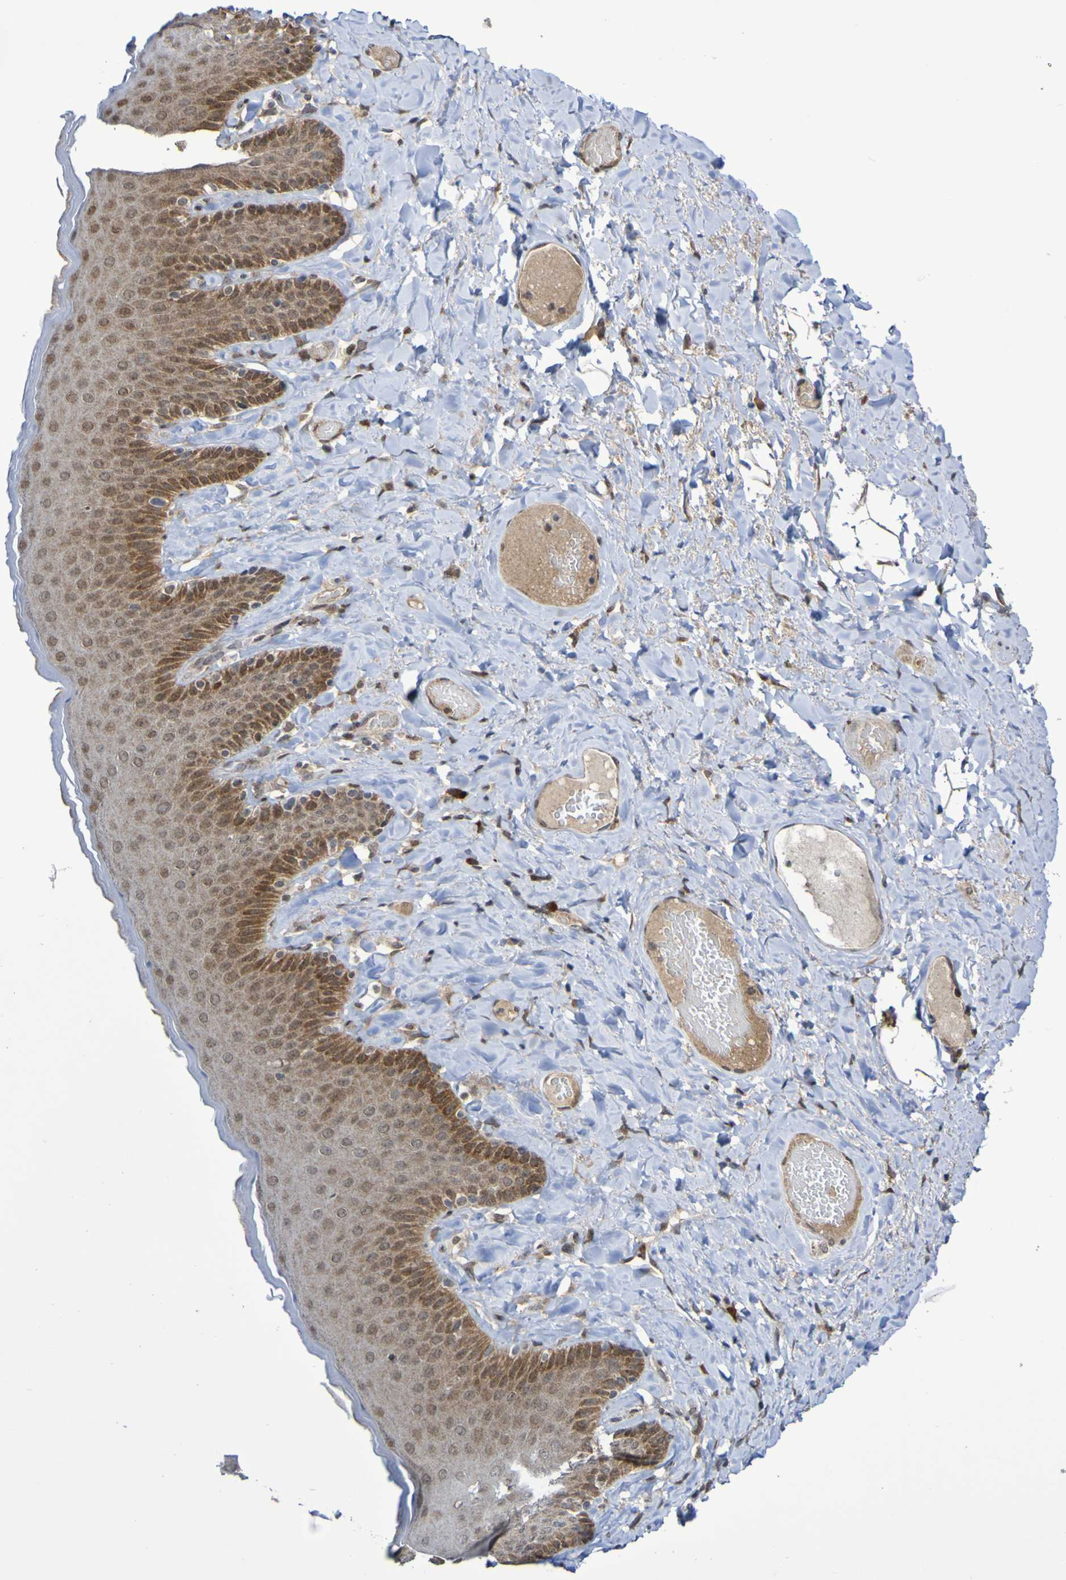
{"staining": {"intensity": "moderate", "quantity": ">75%", "location": "cytoplasmic/membranous"}, "tissue": "skin", "cell_type": "Epidermal cells", "image_type": "normal", "snomed": [{"axis": "morphology", "description": "Normal tissue, NOS"}, {"axis": "topography", "description": "Anal"}], "caption": "The image shows staining of benign skin, revealing moderate cytoplasmic/membranous protein staining (brown color) within epidermal cells. (IHC, brightfield microscopy, high magnification).", "gene": "ITLN1", "patient": {"sex": "male", "age": 69}}